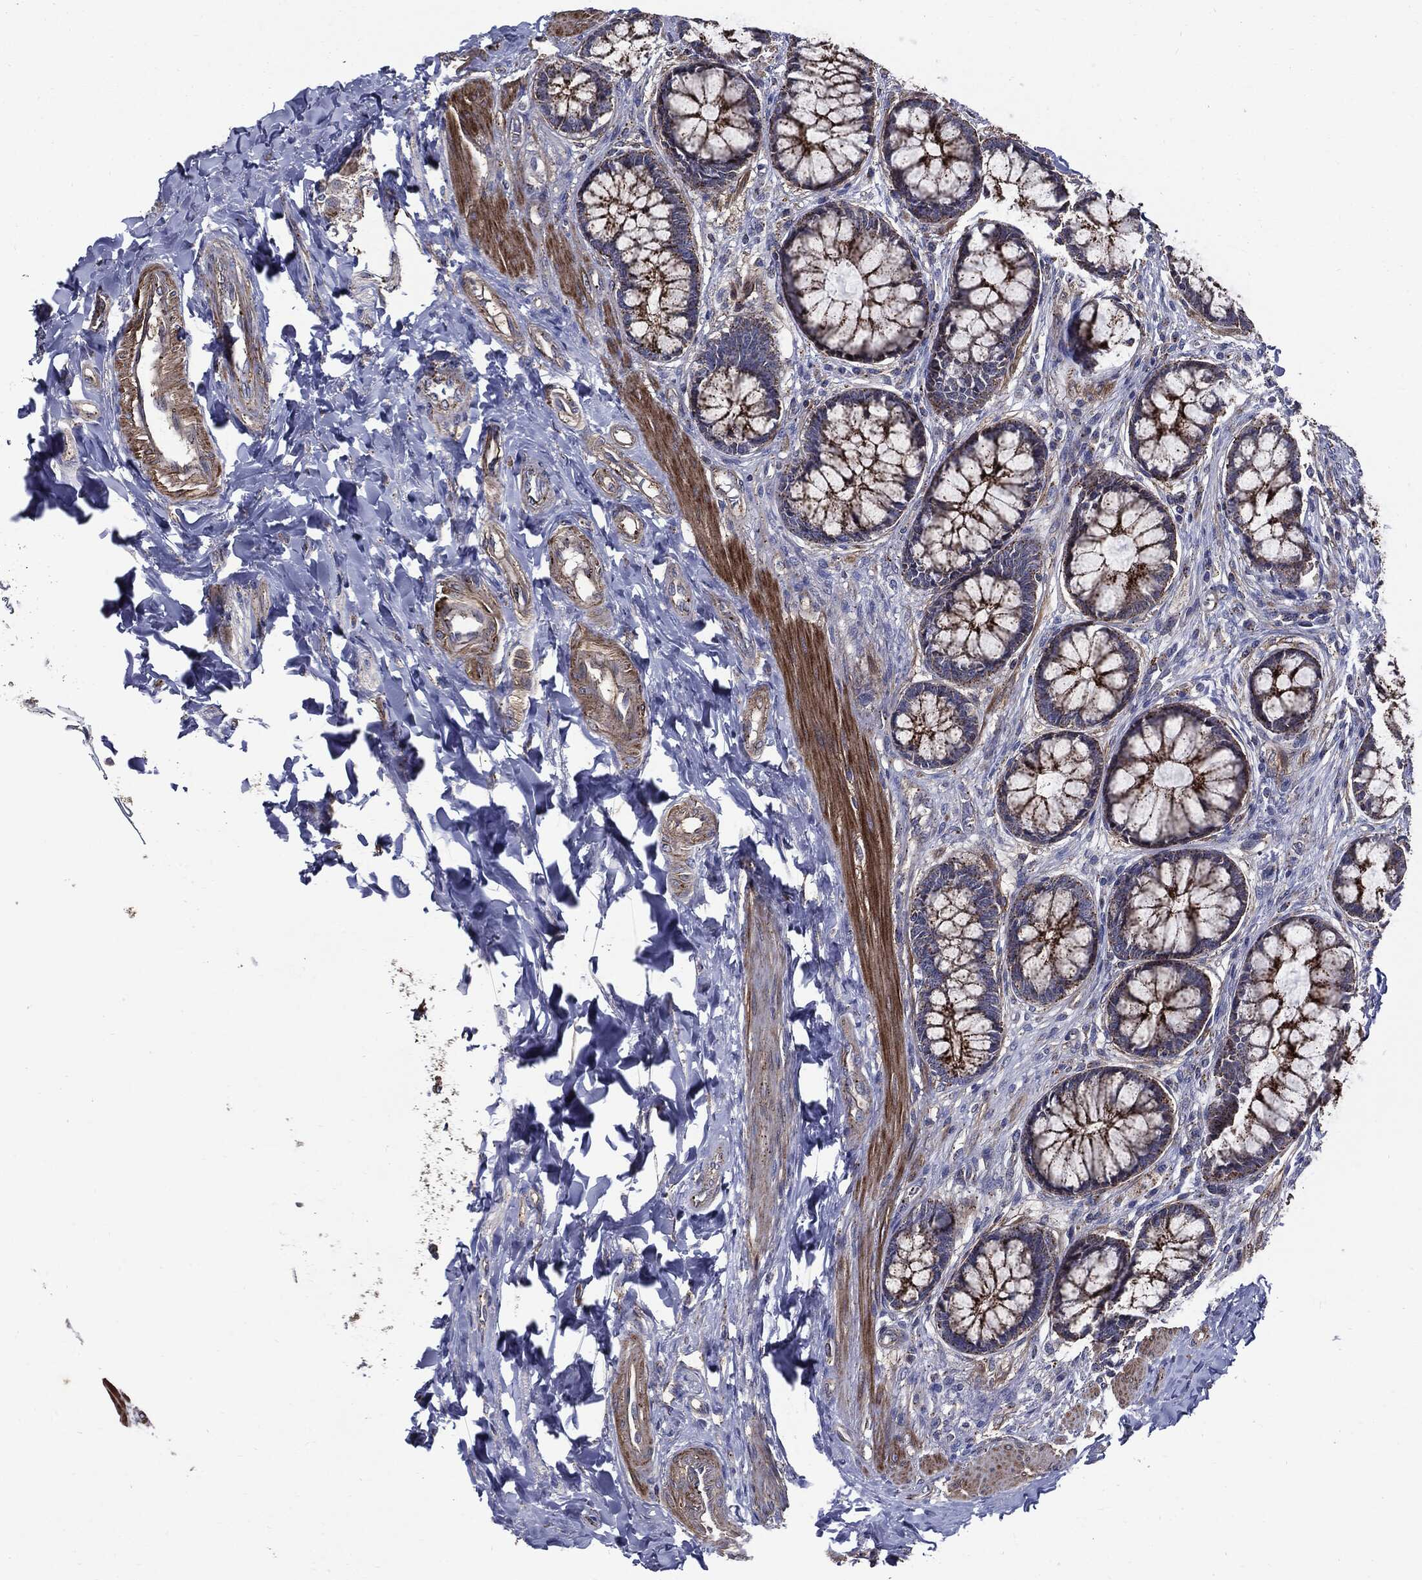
{"staining": {"intensity": "weak", "quantity": "<25%", "location": "cytoplasmic/membranous"}, "tissue": "colon", "cell_type": "Endothelial cells", "image_type": "normal", "snomed": [{"axis": "morphology", "description": "Normal tissue, NOS"}, {"axis": "topography", "description": "Colon"}], "caption": "This micrograph is of unremarkable colon stained with IHC to label a protein in brown with the nuclei are counter-stained blue. There is no expression in endothelial cells.", "gene": "PDCD6IP", "patient": {"sex": "female", "age": 65}}